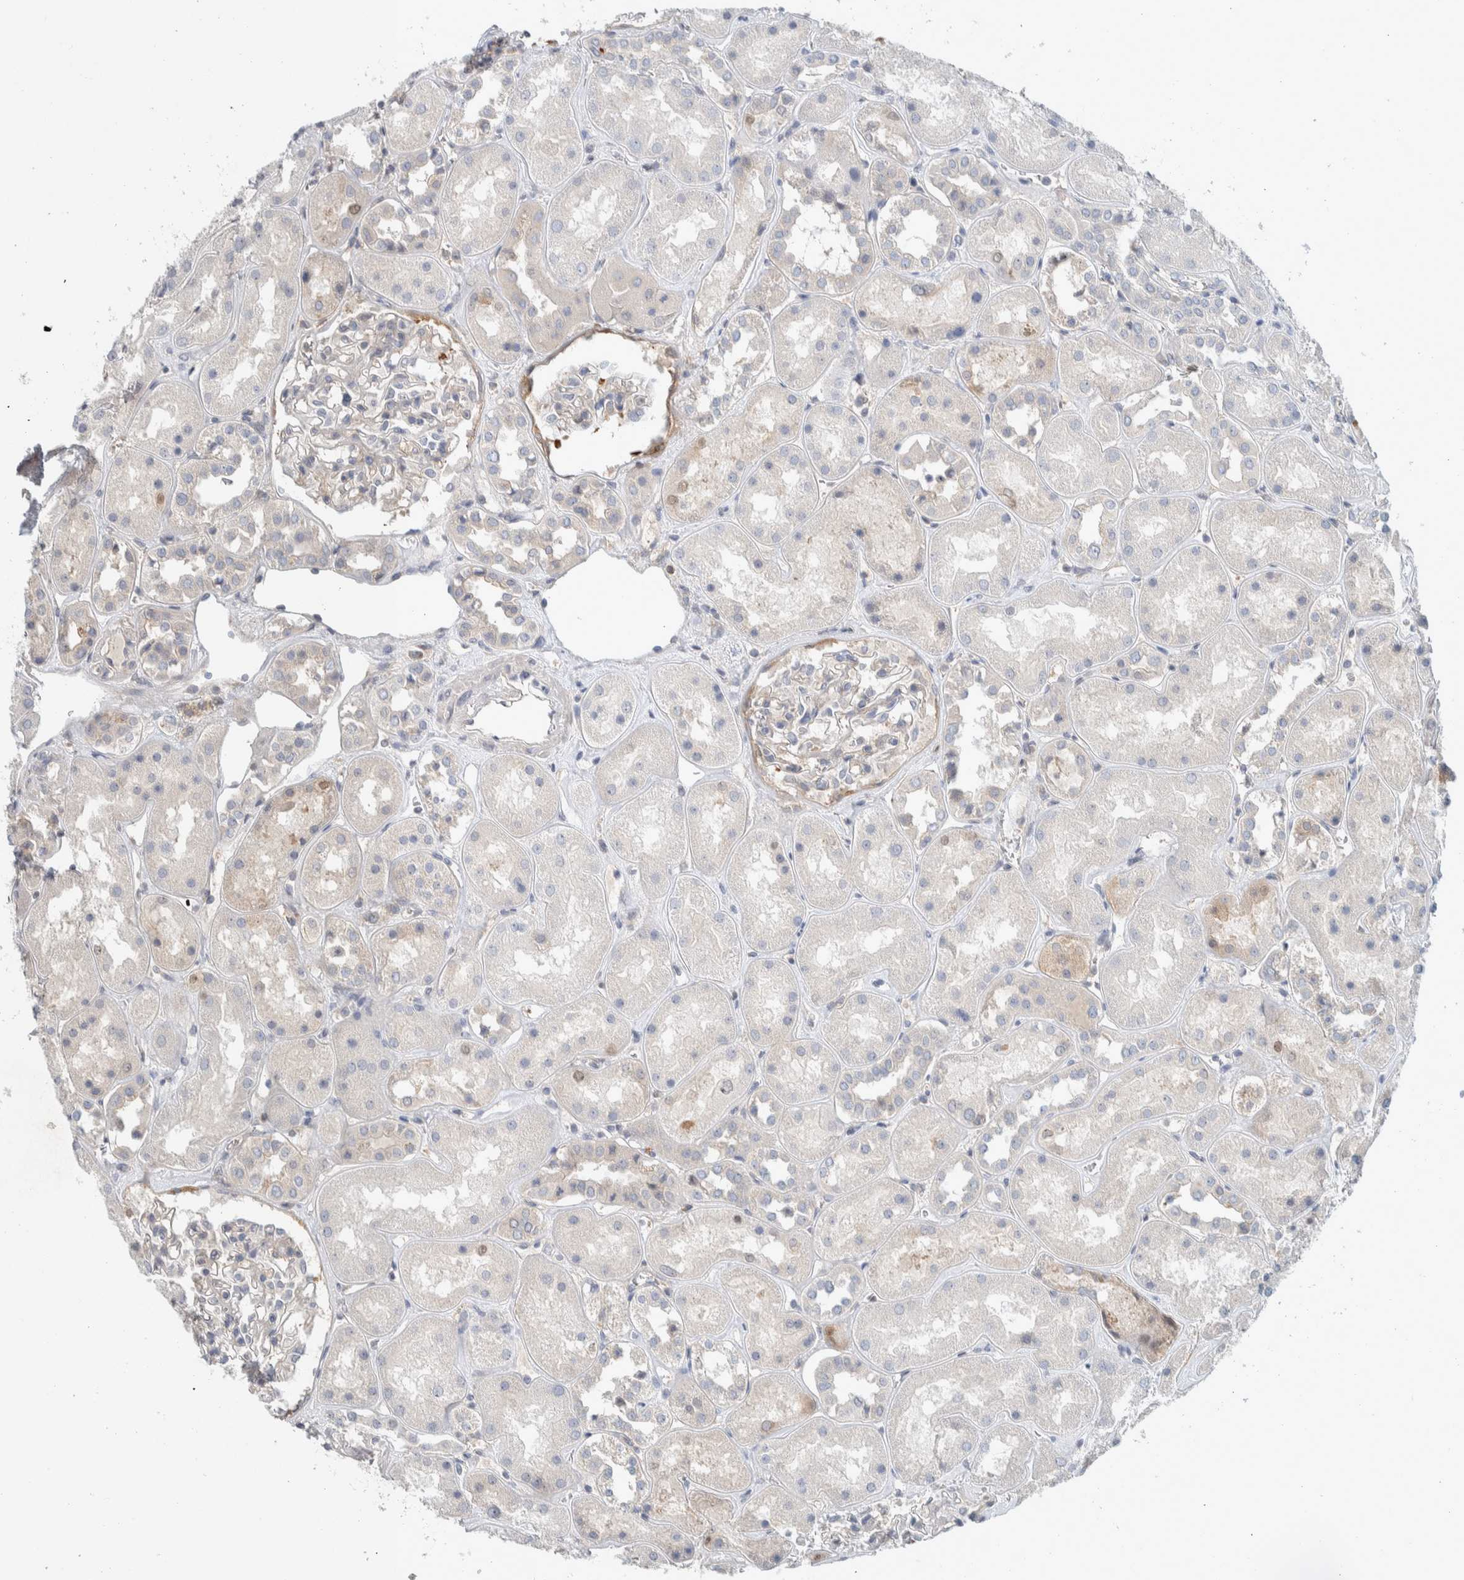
{"staining": {"intensity": "weak", "quantity": "<25%", "location": "cytoplasmic/membranous"}, "tissue": "kidney", "cell_type": "Cells in glomeruli", "image_type": "normal", "snomed": [{"axis": "morphology", "description": "Normal tissue, NOS"}, {"axis": "topography", "description": "Kidney"}], "caption": "DAB immunohistochemical staining of normal human kidney exhibits no significant positivity in cells in glomeruli.", "gene": "NFKB2", "patient": {"sex": "male", "age": 70}}